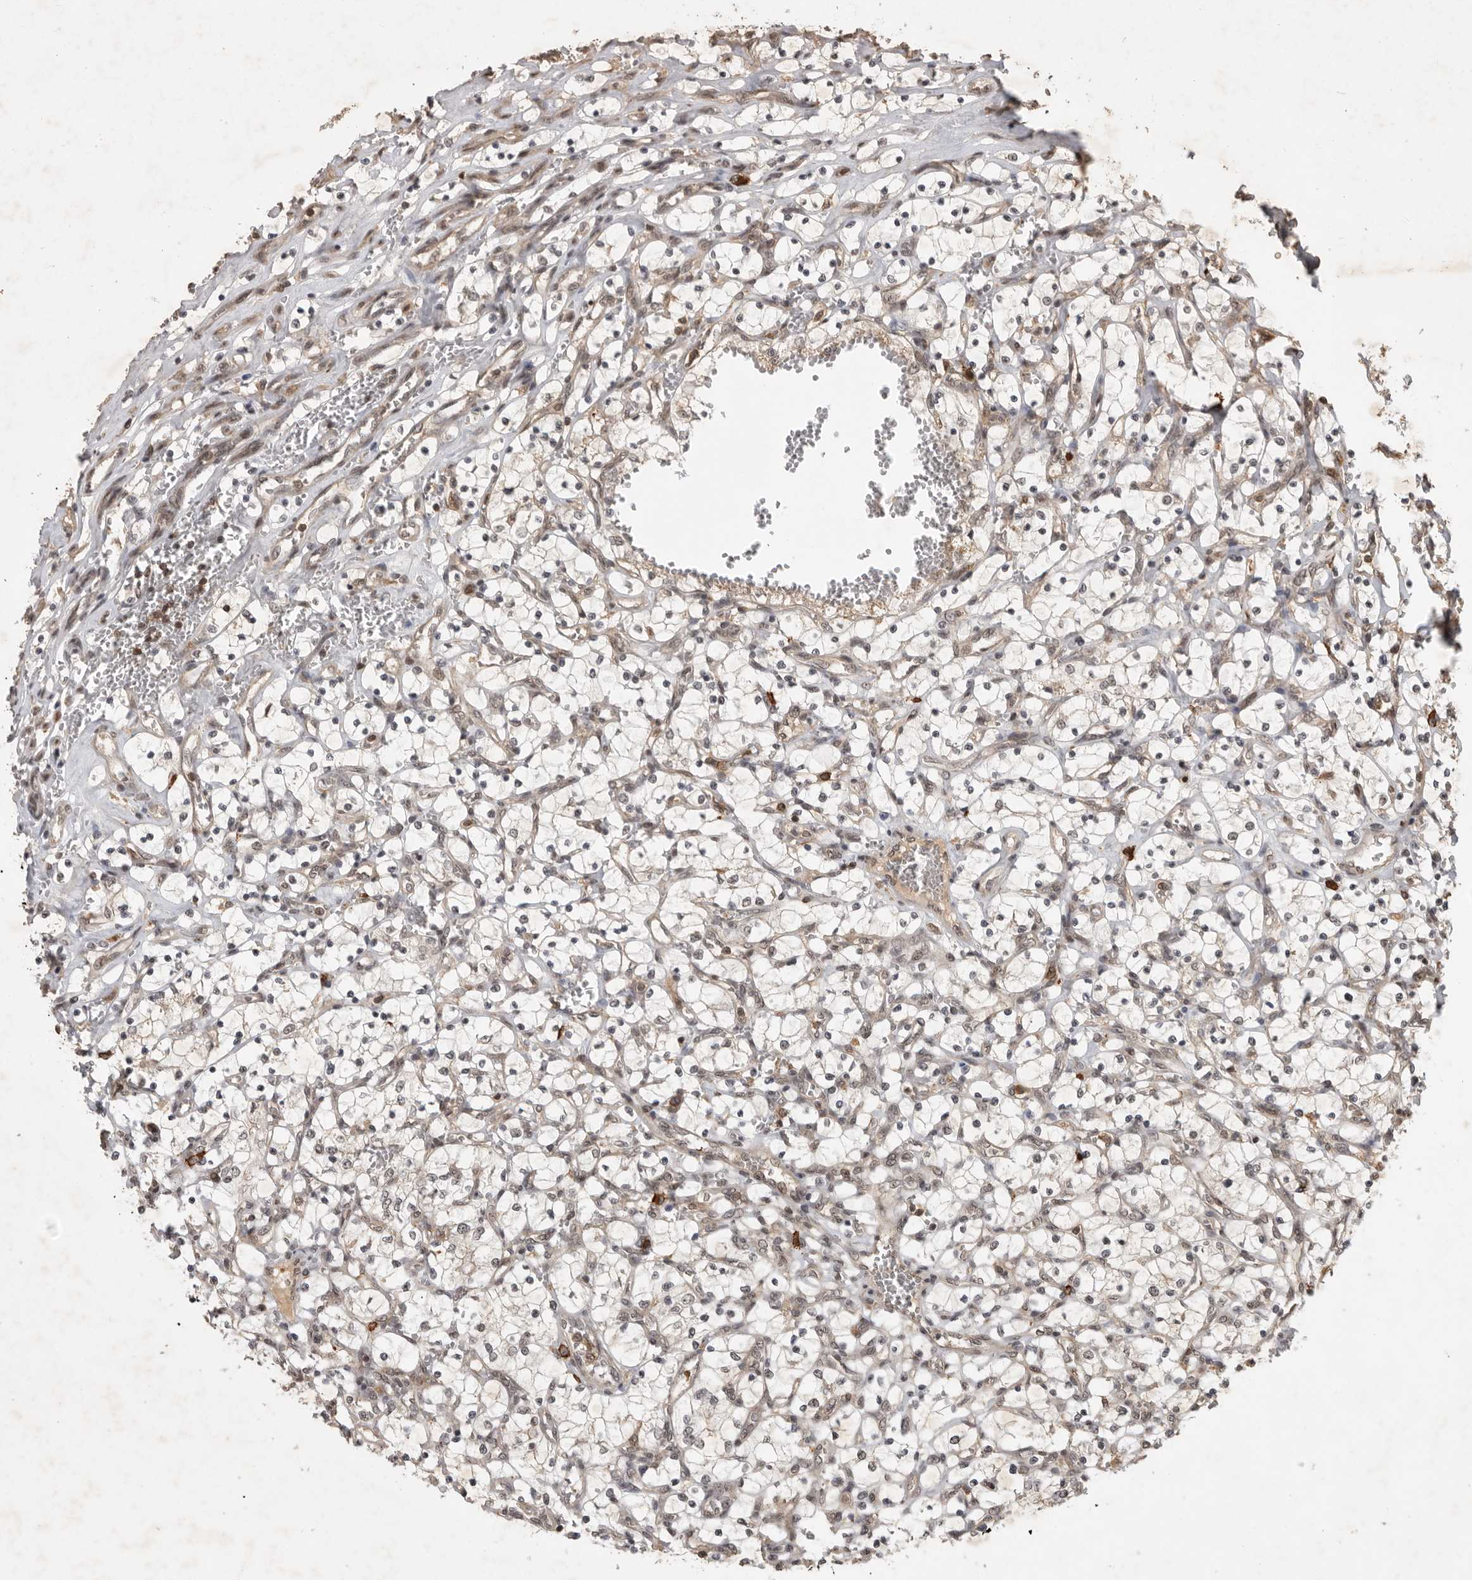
{"staining": {"intensity": "weak", "quantity": ">75%", "location": "nuclear"}, "tissue": "renal cancer", "cell_type": "Tumor cells", "image_type": "cancer", "snomed": [{"axis": "morphology", "description": "Adenocarcinoma, NOS"}, {"axis": "topography", "description": "Kidney"}], "caption": "Immunohistochemistry (IHC) (DAB (3,3'-diaminobenzidine)) staining of adenocarcinoma (renal) shows weak nuclear protein positivity in approximately >75% of tumor cells.", "gene": "CBLL1", "patient": {"sex": "female", "age": 69}}